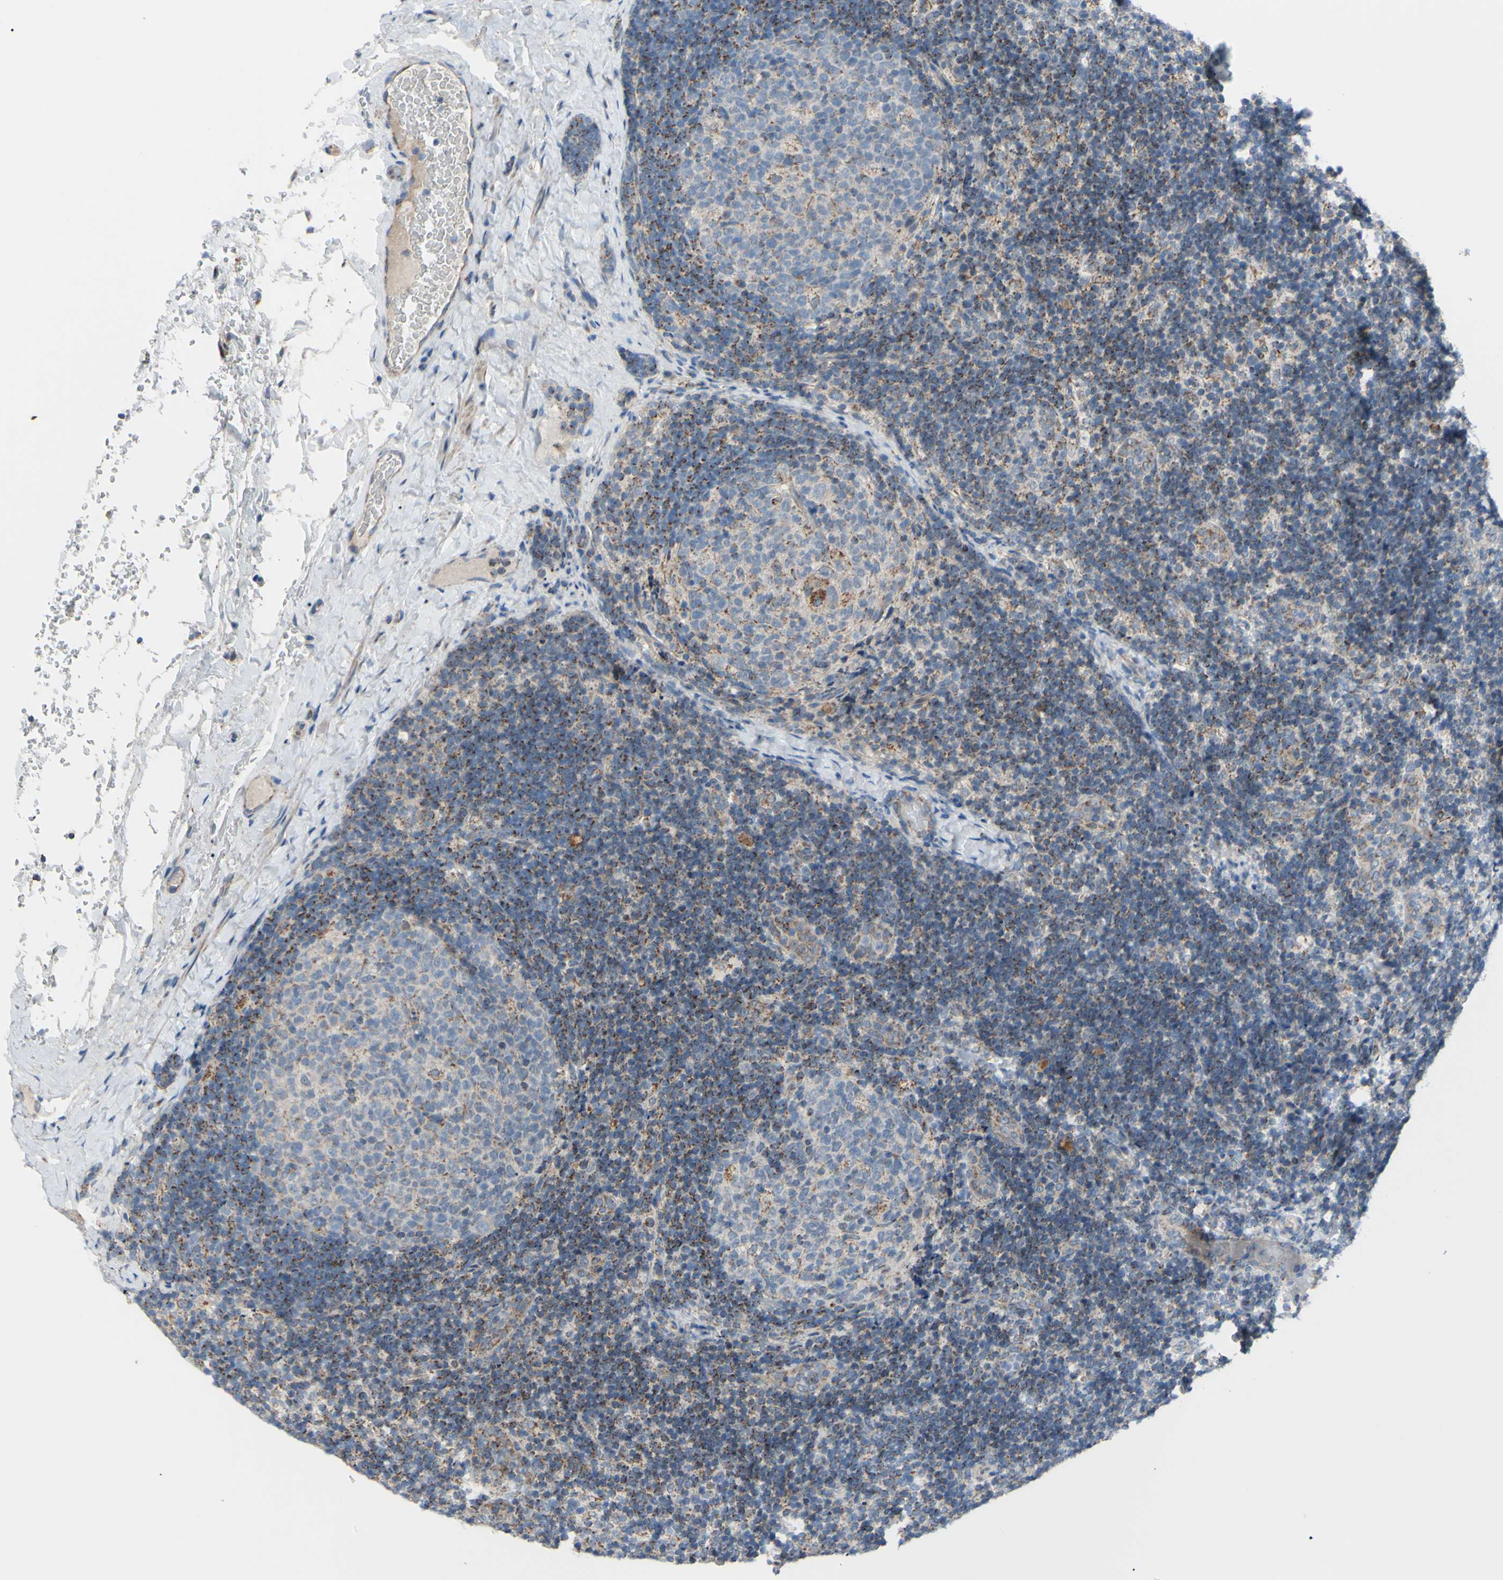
{"staining": {"intensity": "weak", "quantity": "25%-75%", "location": "cytoplasmic/membranous"}, "tissue": "lymph node", "cell_type": "Germinal center cells", "image_type": "normal", "snomed": [{"axis": "morphology", "description": "Normal tissue, NOS"}, {"axis": "topography", "description": "Lymph node"}], "caption": "Brown immunohistochemical staining in unremarkable human lymph node reveals weak cytoplasmic/membranous positivity in approximately 25%-75% of germinal center cells.", "gene": "GLT8D1", "patient": {"sex": "female", "age": 14}}